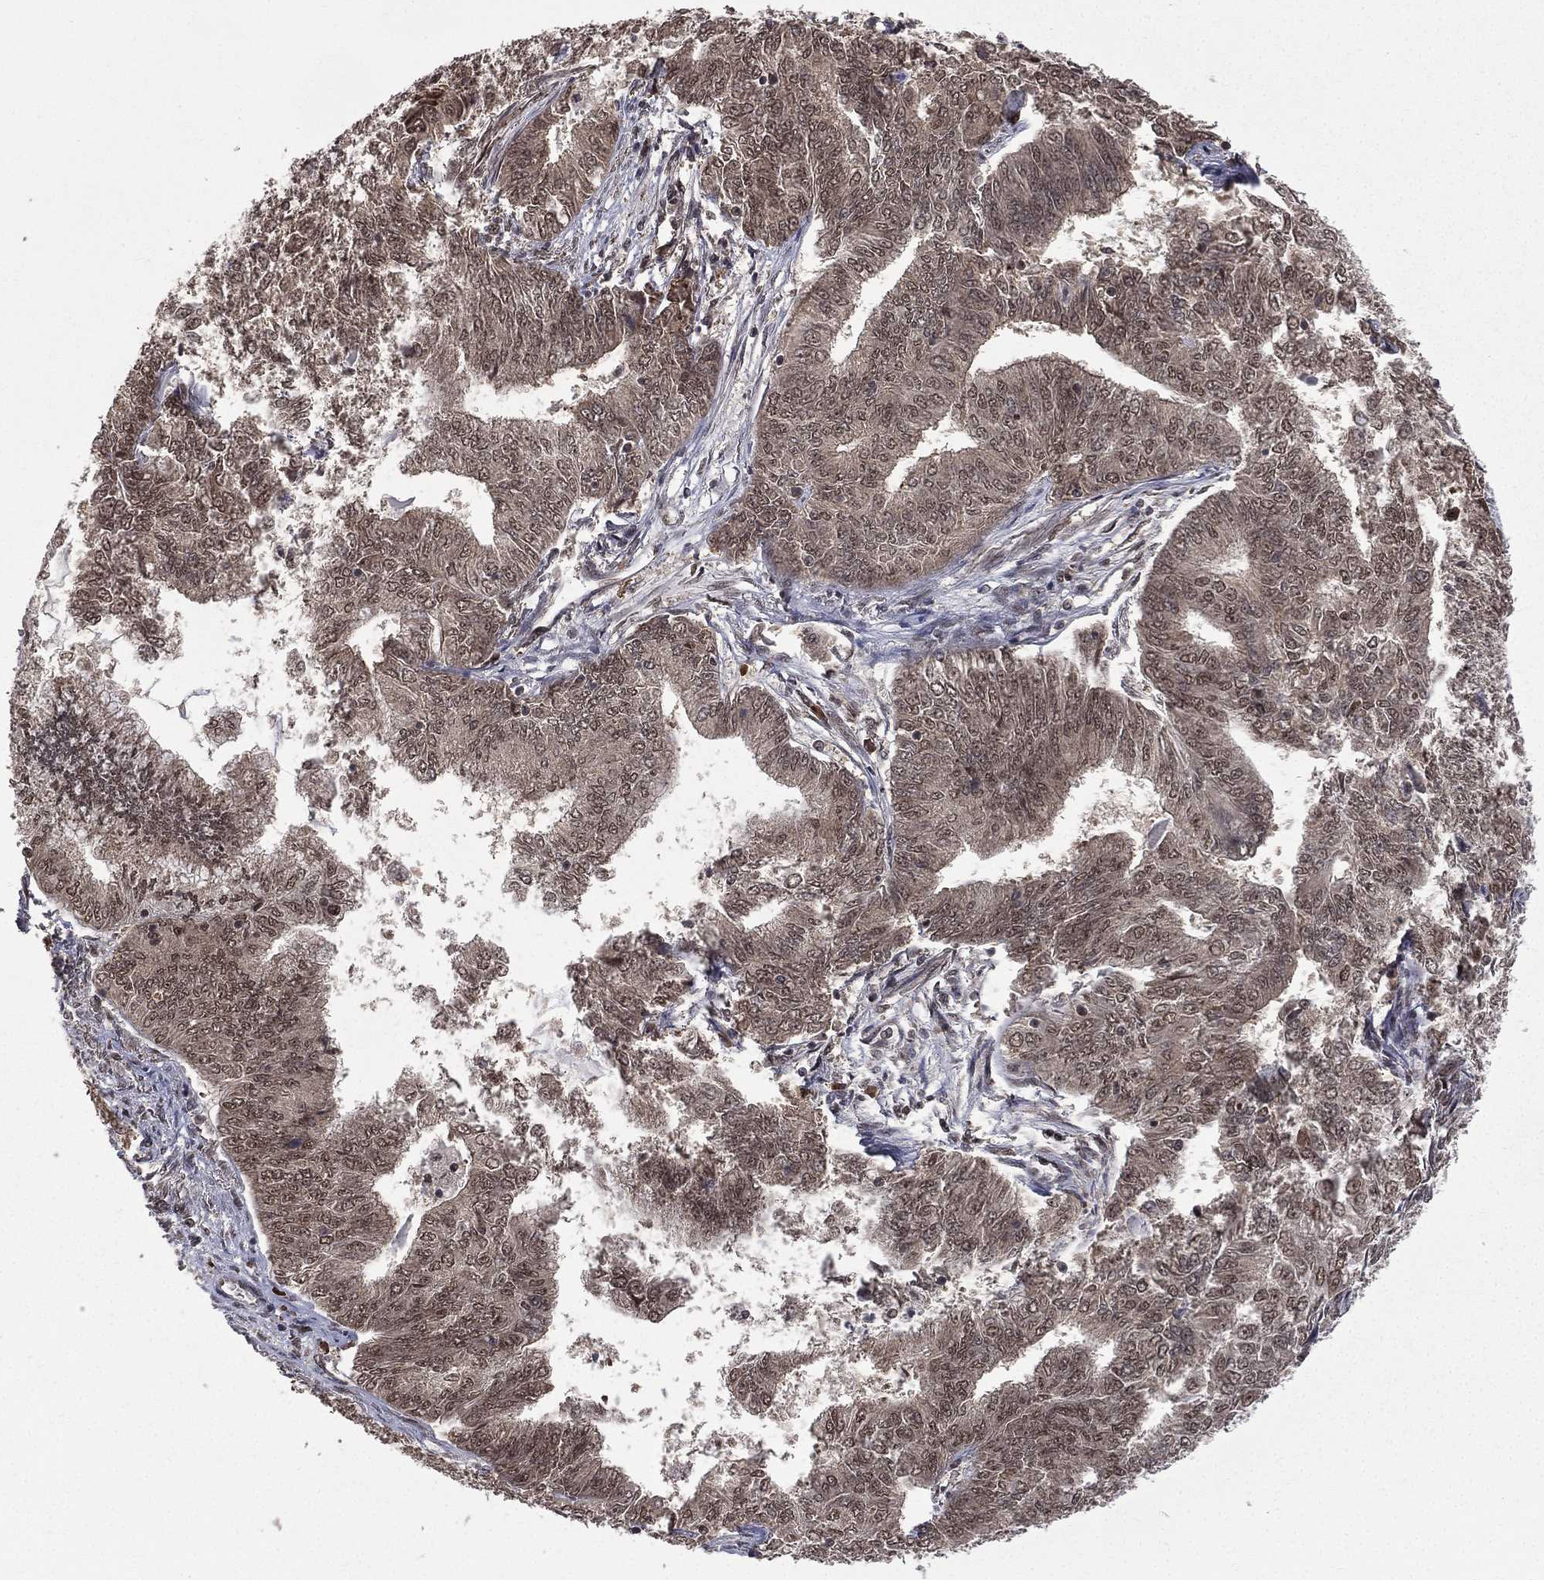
{"staining": {"intensity": "weak", "quantity": ">75%", "location": "cytoplasmic/membranous,nuclear"}, "tissue": "endometrial cancer", "cell_type": "Tumor cells", "image_type": "cancer", "snomed": [{"axis": "morphology", "description": "Adenocarcinoma, NOS"}, {"axis": "topography", "description": "Endometrium"}], "caption": "There is low levels of weak cytoplasmic/membranous and nuclear staining in tumor cells of endometrial adenocarcinoma, as demonstrated by immunohistochemical staining (brown color).", "gene": "JMJD6", "patient": {"sex": "female", "age": 62}}